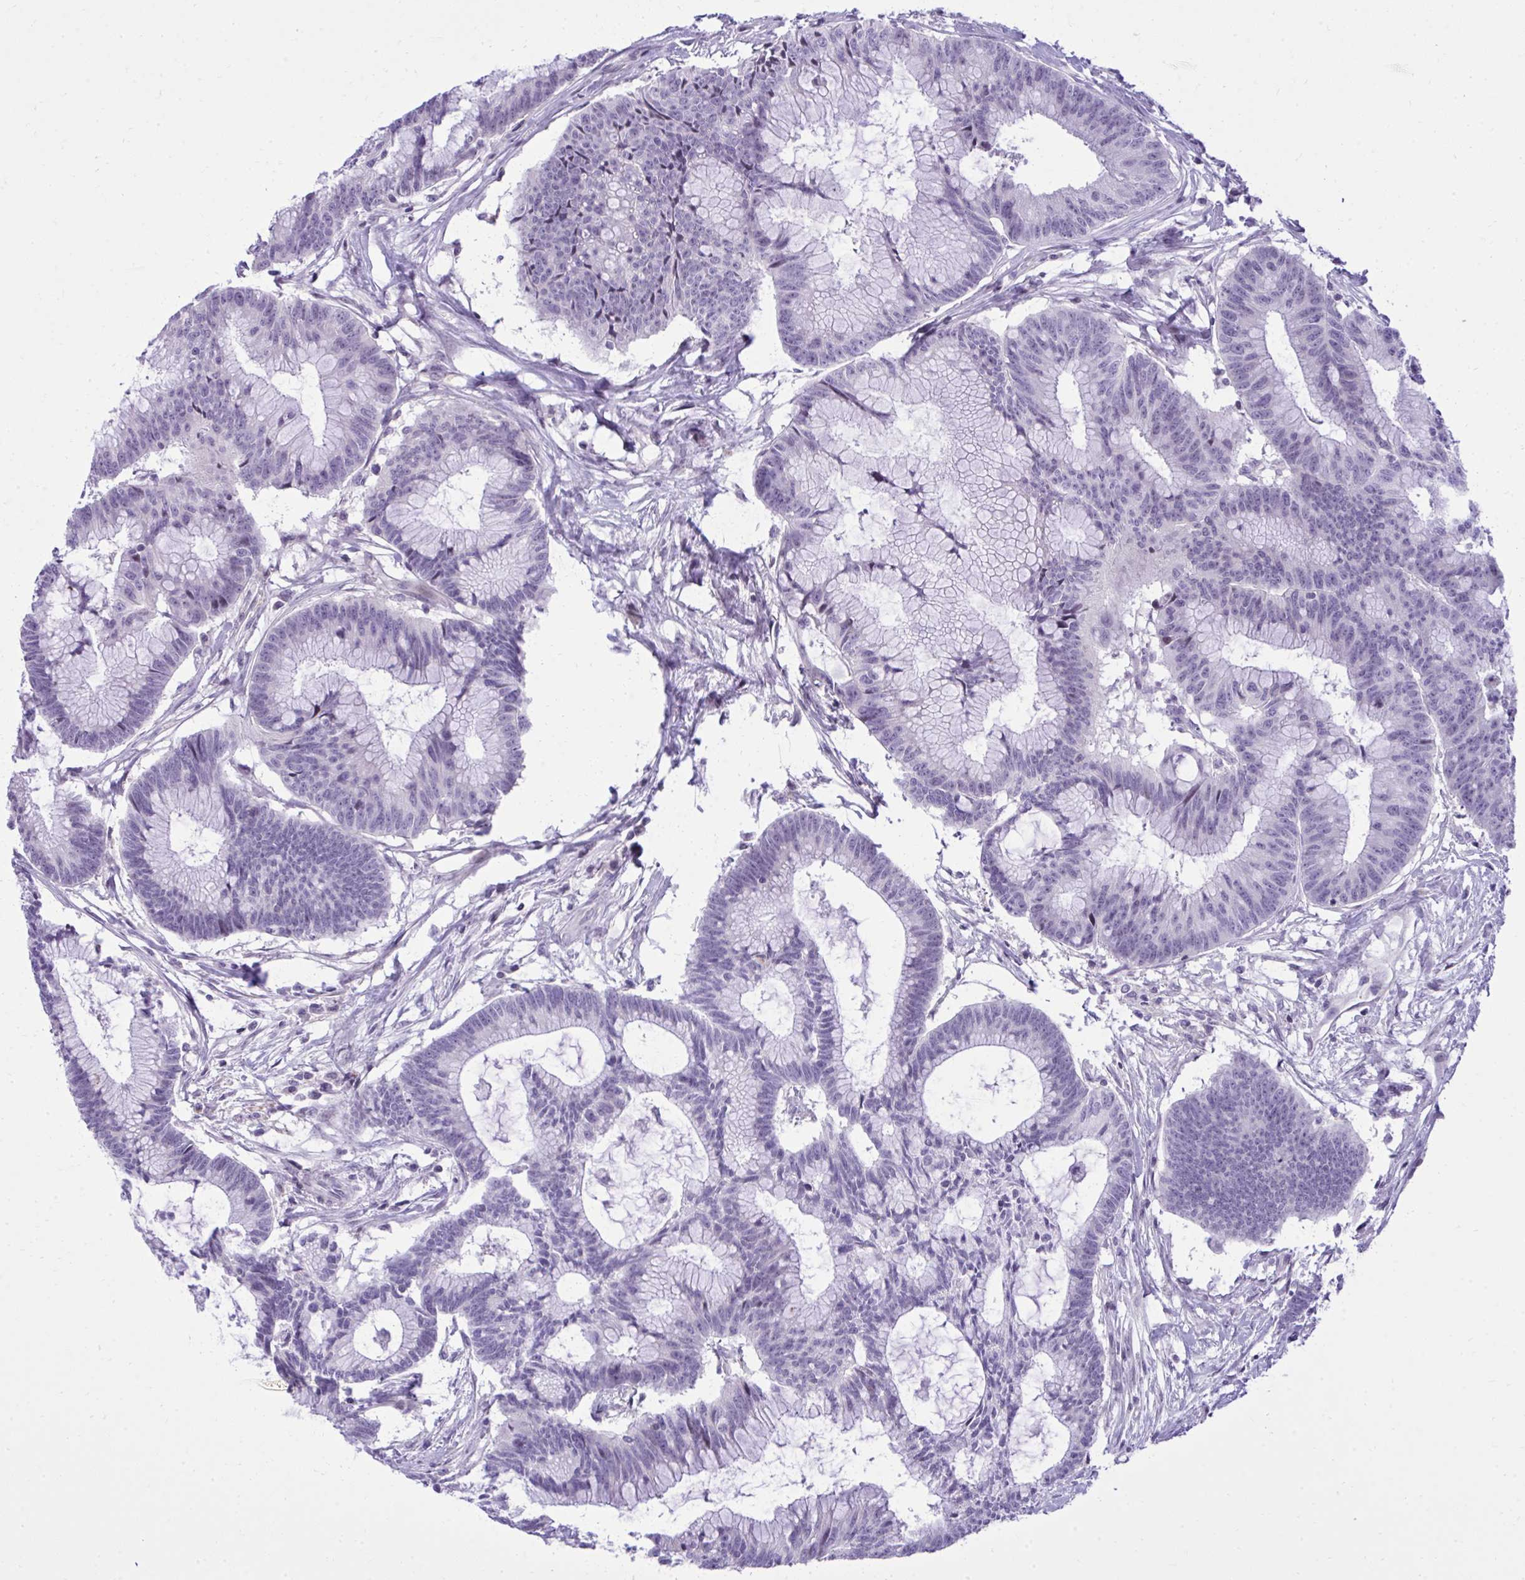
{"staining": {"intensity": "negative", "quantity": "none", "location": "none"}, "tissue": "colorectal cancer", "cell_type": "Tumor cells", "image_type": "cancer", "snomed": [{"axis": "morphology", "description": "Adenocarcinoma, NOS"}, {"axis": "topography", "description": "Colon"}], "caption": "Colorectal cancer was stained to show a protein in brown. There is no significant expression in tumor cells.", "gene": "PITPNM3", "patient": {"sex": "female", "age": 78}}